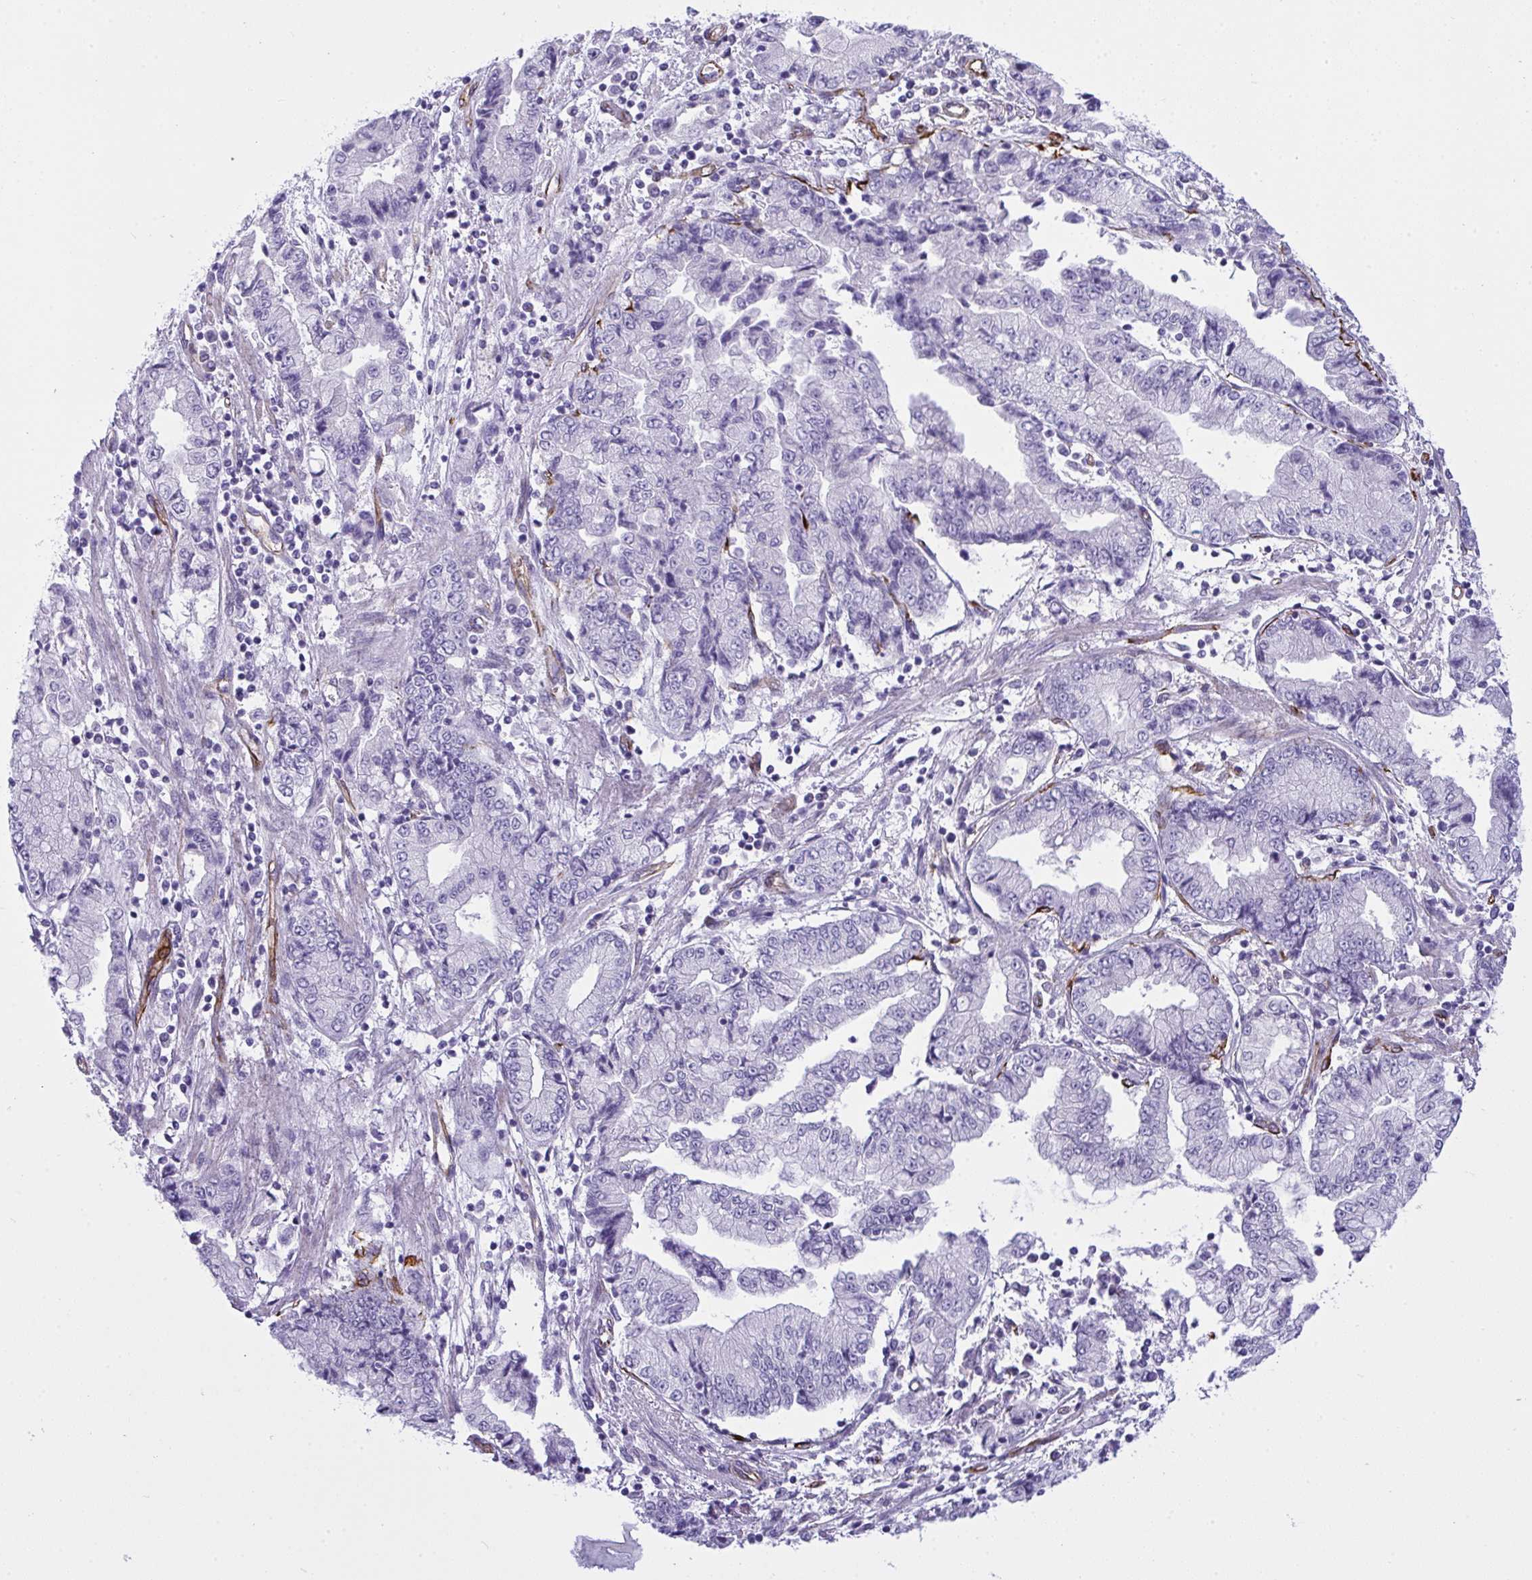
{"staining": {"intensity": "negative", "quantity": "none", "location": "none"}, "tissue": "stomach cancer", "cell_type": "Tumor cells", "image_type": "cancer", "snomed": [{"axis": "morphology", "description": "Adenocarcinoma, NOS"}, {"axis": "topography", "description": "Stomach, upper"}], "caption": "IHC of human stomach adenocarcinoma shows no positivity in tumor cells.", "gene": "SLC35B1", "patient": {"sex": "female", "age": 74}}